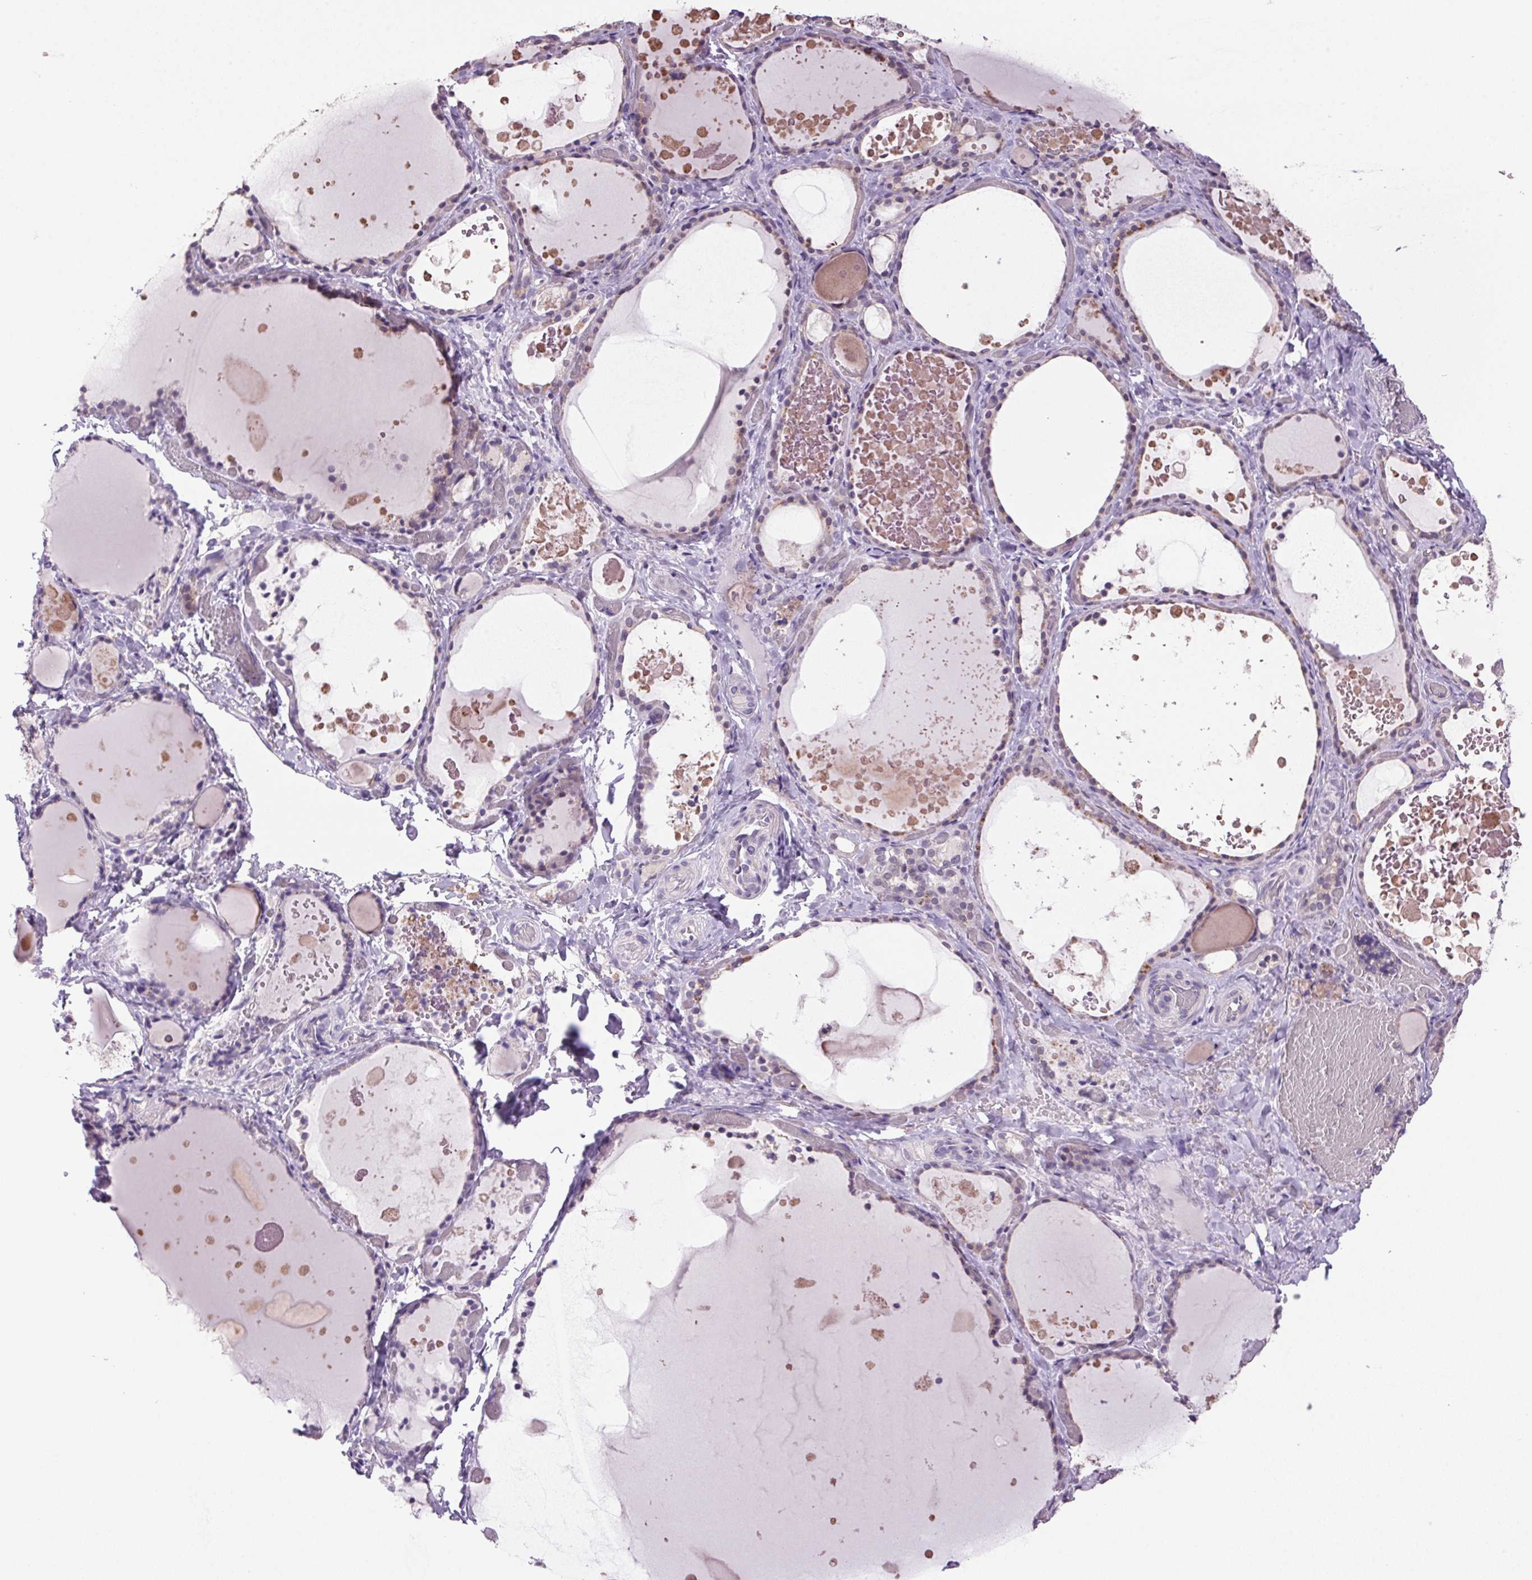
{"staining": {"intensity": "weak", "quantity": "25%-75%", "location": "cytoplasmic/membranous,nuclear"}, "tissue": "thyroid gland", "cell_type": "Glandular cells", "image_type": "normal", "snomed": [{"axis": "morphology", "description": "Normal tissue, NOS"}, {"axis": "topography", "description": "Thyroid gland"}], "caption": "IHC of unremarkable human thyroid gland reveals low levels of weak cytoplasmic/membranous,nuclear staining in approximately 25%-75% of glandular cells.", "gene": "VWA3B", "patient": {"sex": "female", "age": 56}}